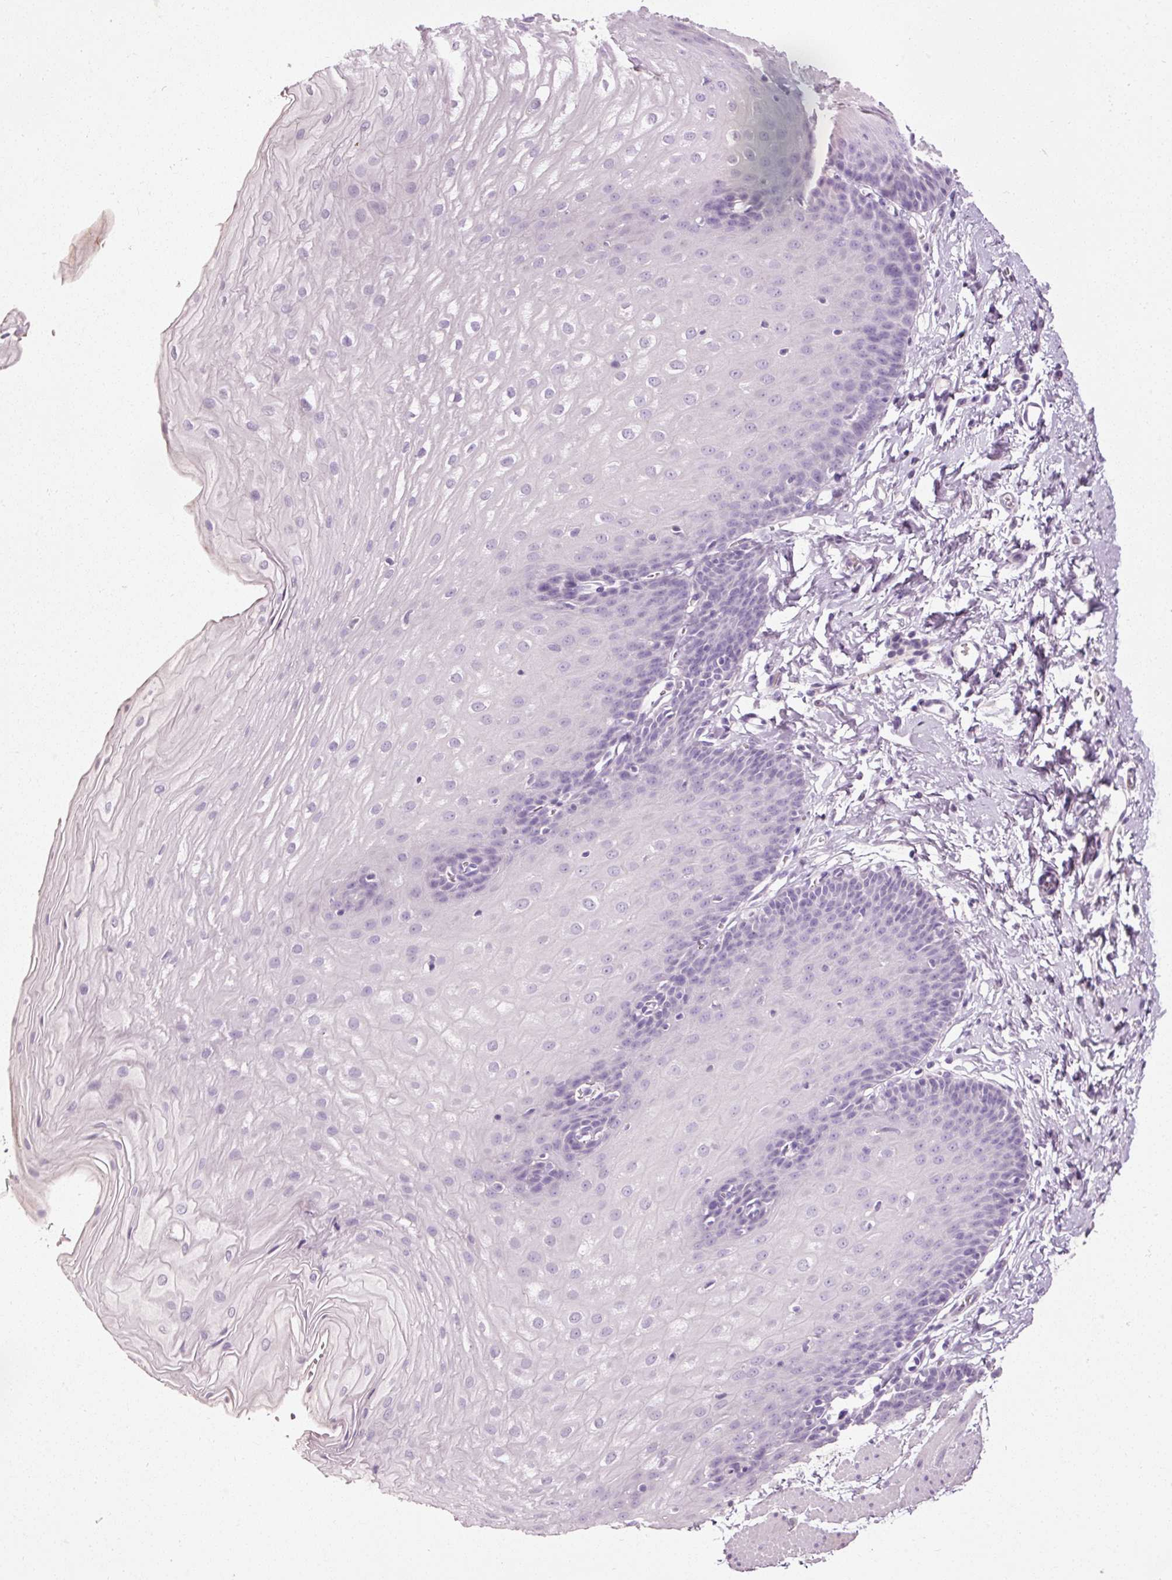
{"staining": {"intensity": "negative", "quantity": "none", "location": "none"}, "tissue": "esophagus", "cell_type": "Squamous epithelial cells", "image_type": "normal", "snomed": [{"axis": "morphology", "description": "Normal tissue, NOS"}, {"axis": "topography", "description": "Esophagus"}], "caption": "Micrograph shows no significant protein staining in squamous epithelial cells of normal esophagus.", "gene": "MUC5AC", "patient": {"sex": "male", "age": 70}}